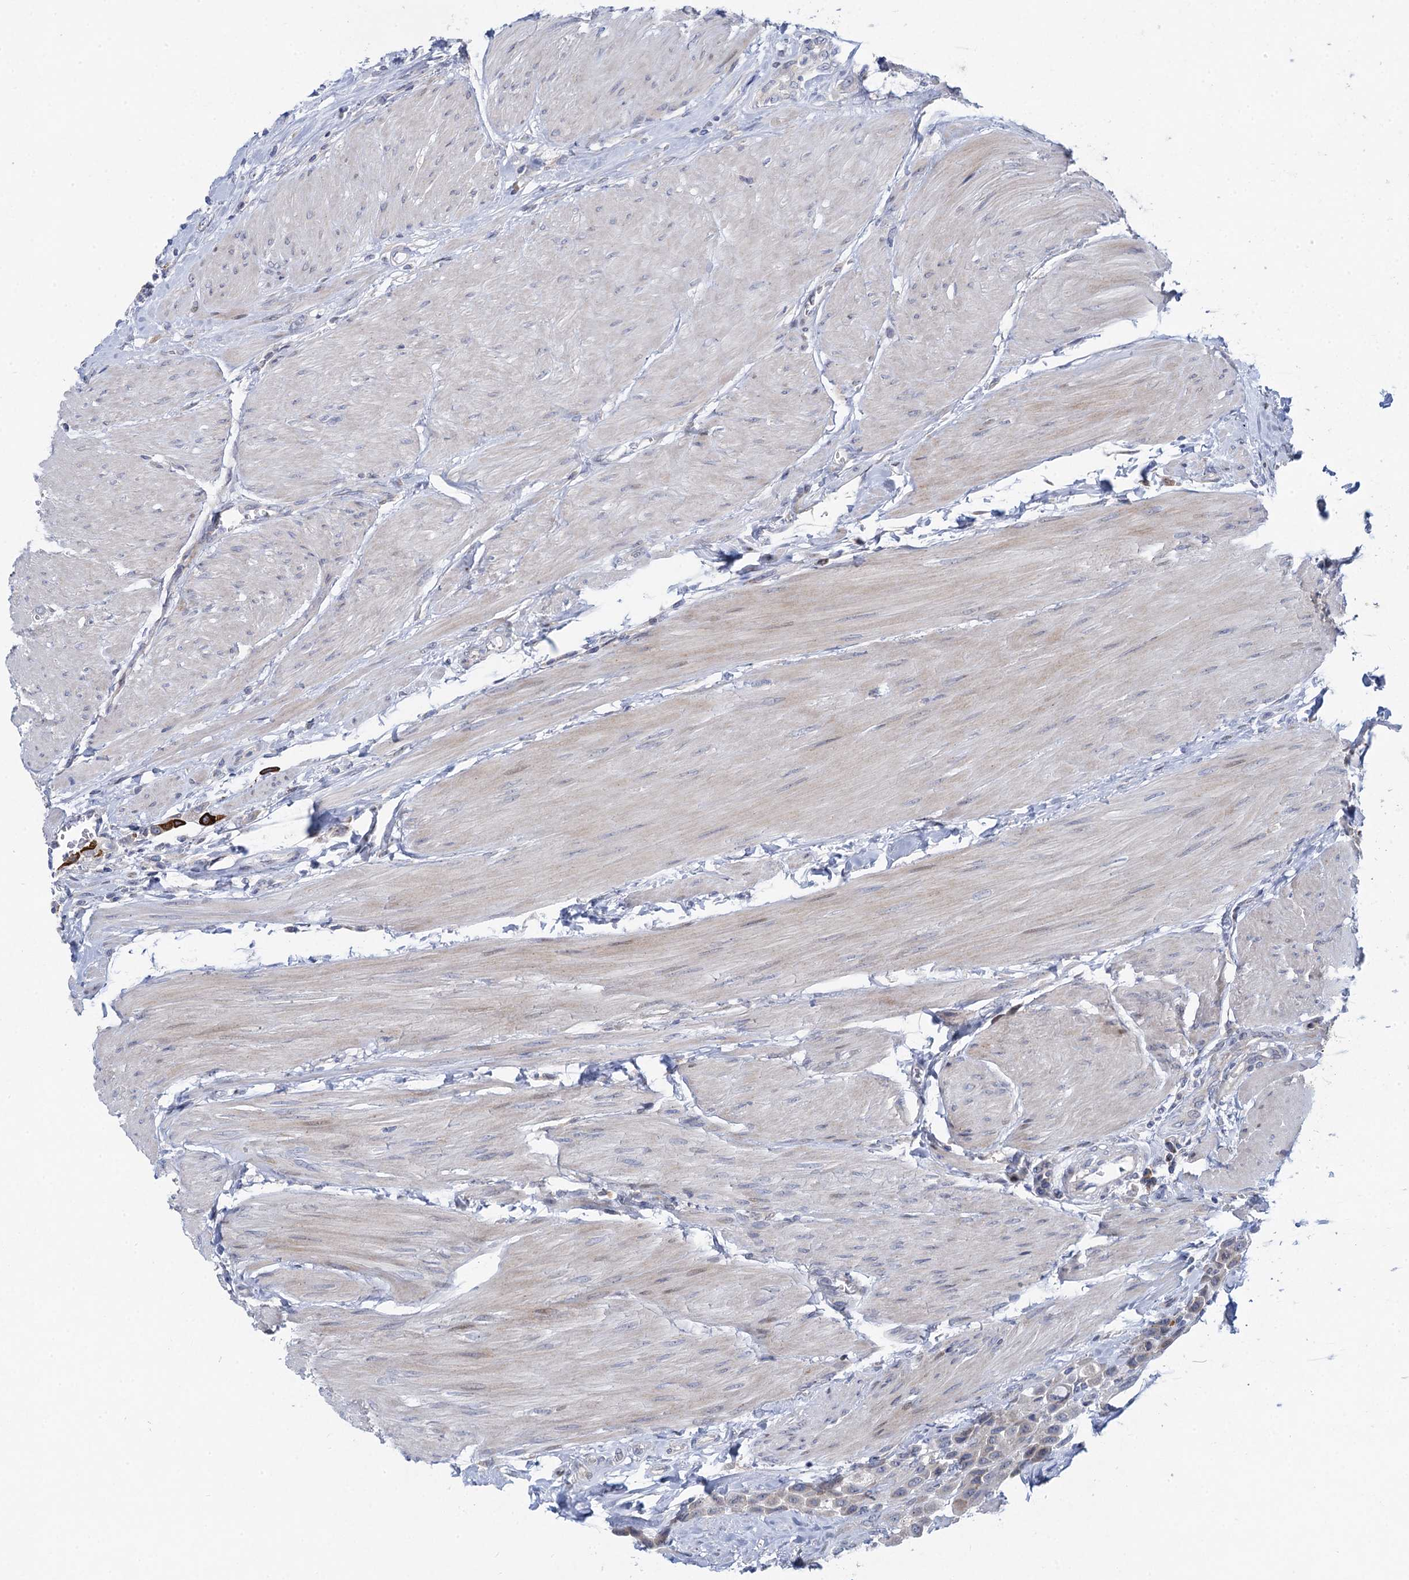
{"staining": {"intensity": "negative", "quantity": "none", "location": "none"}, "tissue": "urothelial cancer", "cell_type": "Tumor cells", "image_type": "cancer", "snomed": [{"axis": "morphology", "description": "Urothelial carcinoma, High grade"}, {"axis": "topography", "description": "Urinary bladder"}], "caption": "Image shows no significant protein staining in tumor cells of high-grade urothelial carcinoma. The staining is performed using DAB brown chromogen with nuclei counter-stained in using hematoxylin.", "gene": "QPCTL", "patient": {"sex": "male", "age": 50}}